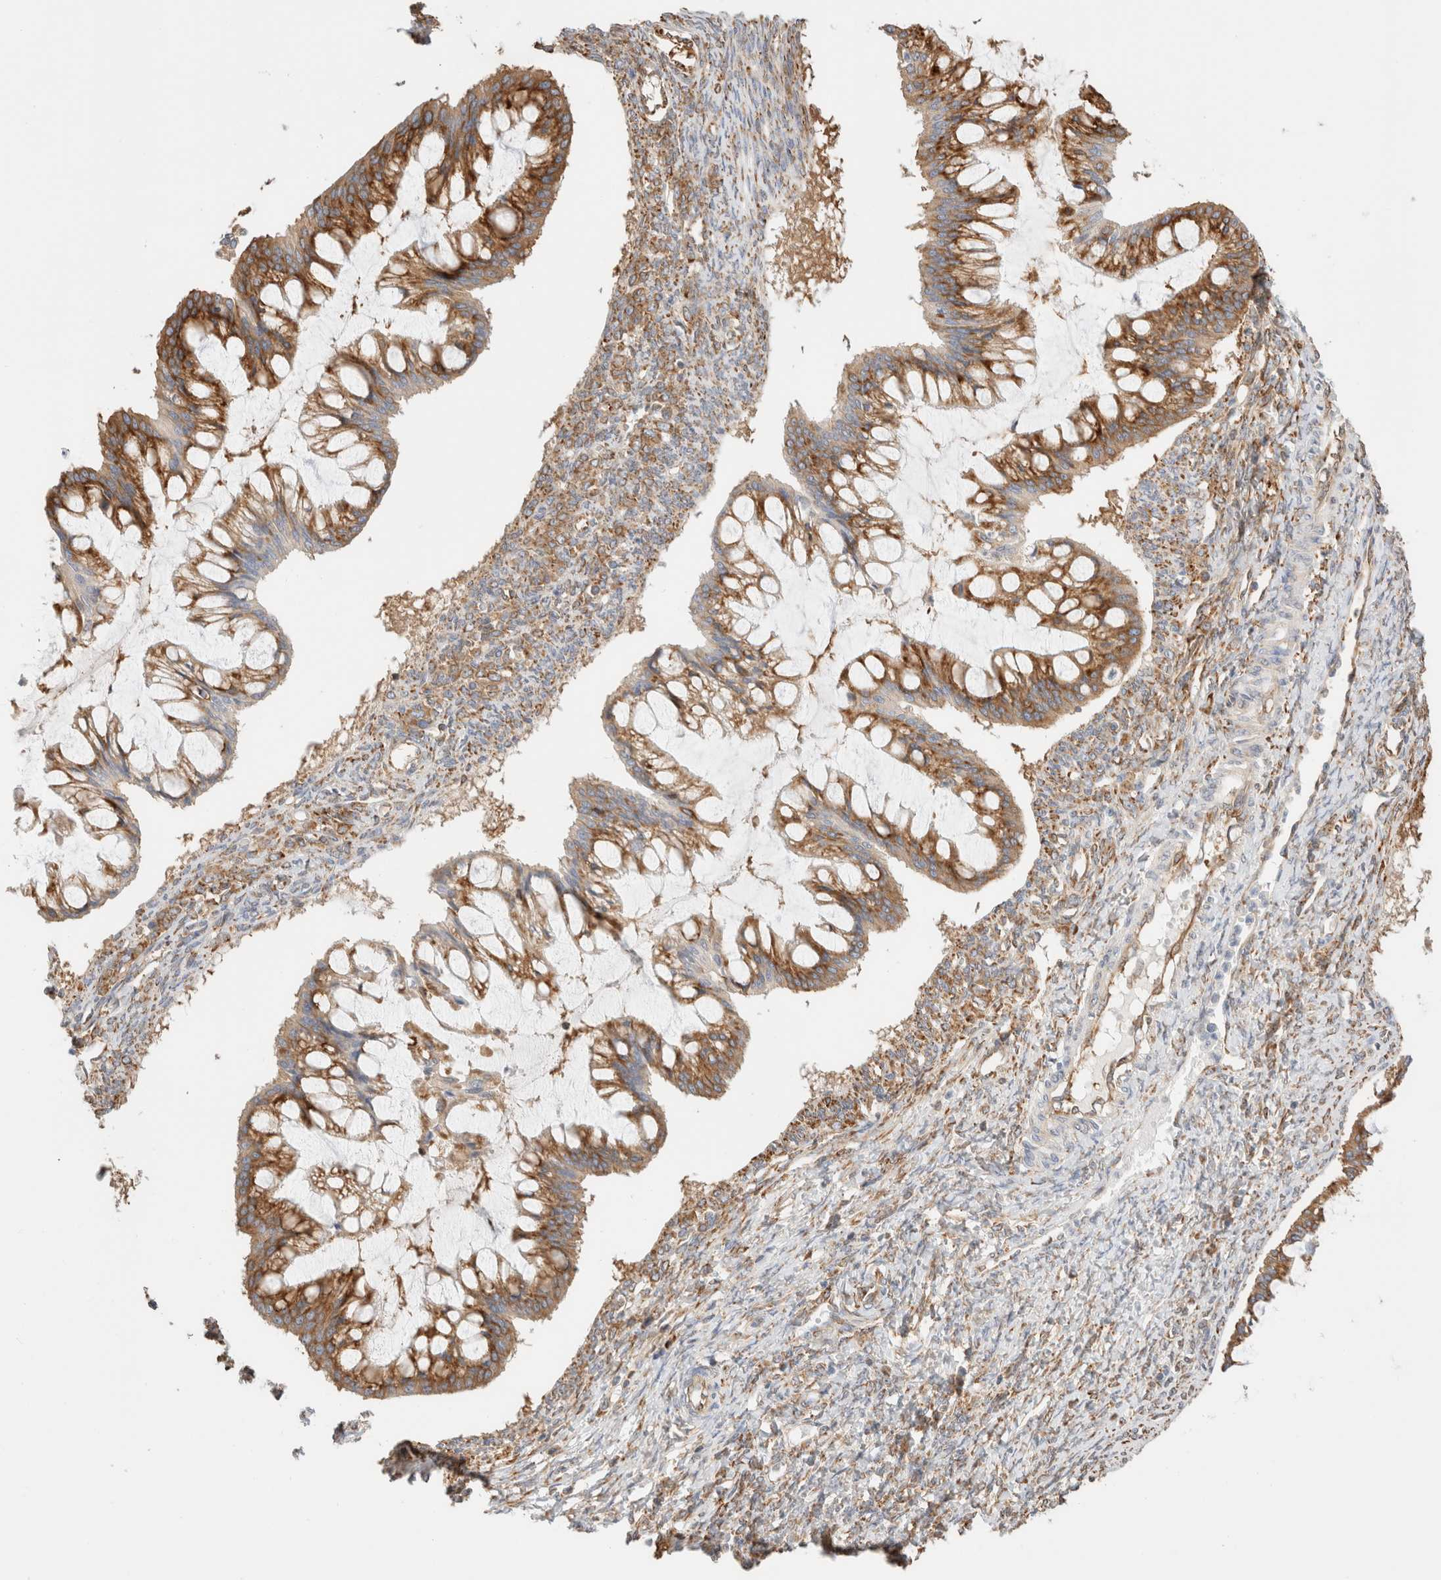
{"staining": {"intensity": "moderate", "quantity": ">75%", "location": "cytoplasmic/membranous"}, "tissue": "ovarian cancer", "cell_type": "Tumor cells", "image_type": "cancer", "snomed": [{"axis": "morphology", "description": "Cystadenocarcinoma, mucinous, NOS"}, {"axis": "topography", "description": "Ovary"}], "caption": "A brown stain shows moderate cytoplasmic/membranous staining of a protein in ovarian cancer tumor cells. The staining was performed using DAB (3,3'-diaminobenzidine), with brown indicating positive protein expression. Nuclei are stained blue with hematoxylin.", "gene": "ZC2HC1A", "patient": {"sex": "female", "age": 73}}